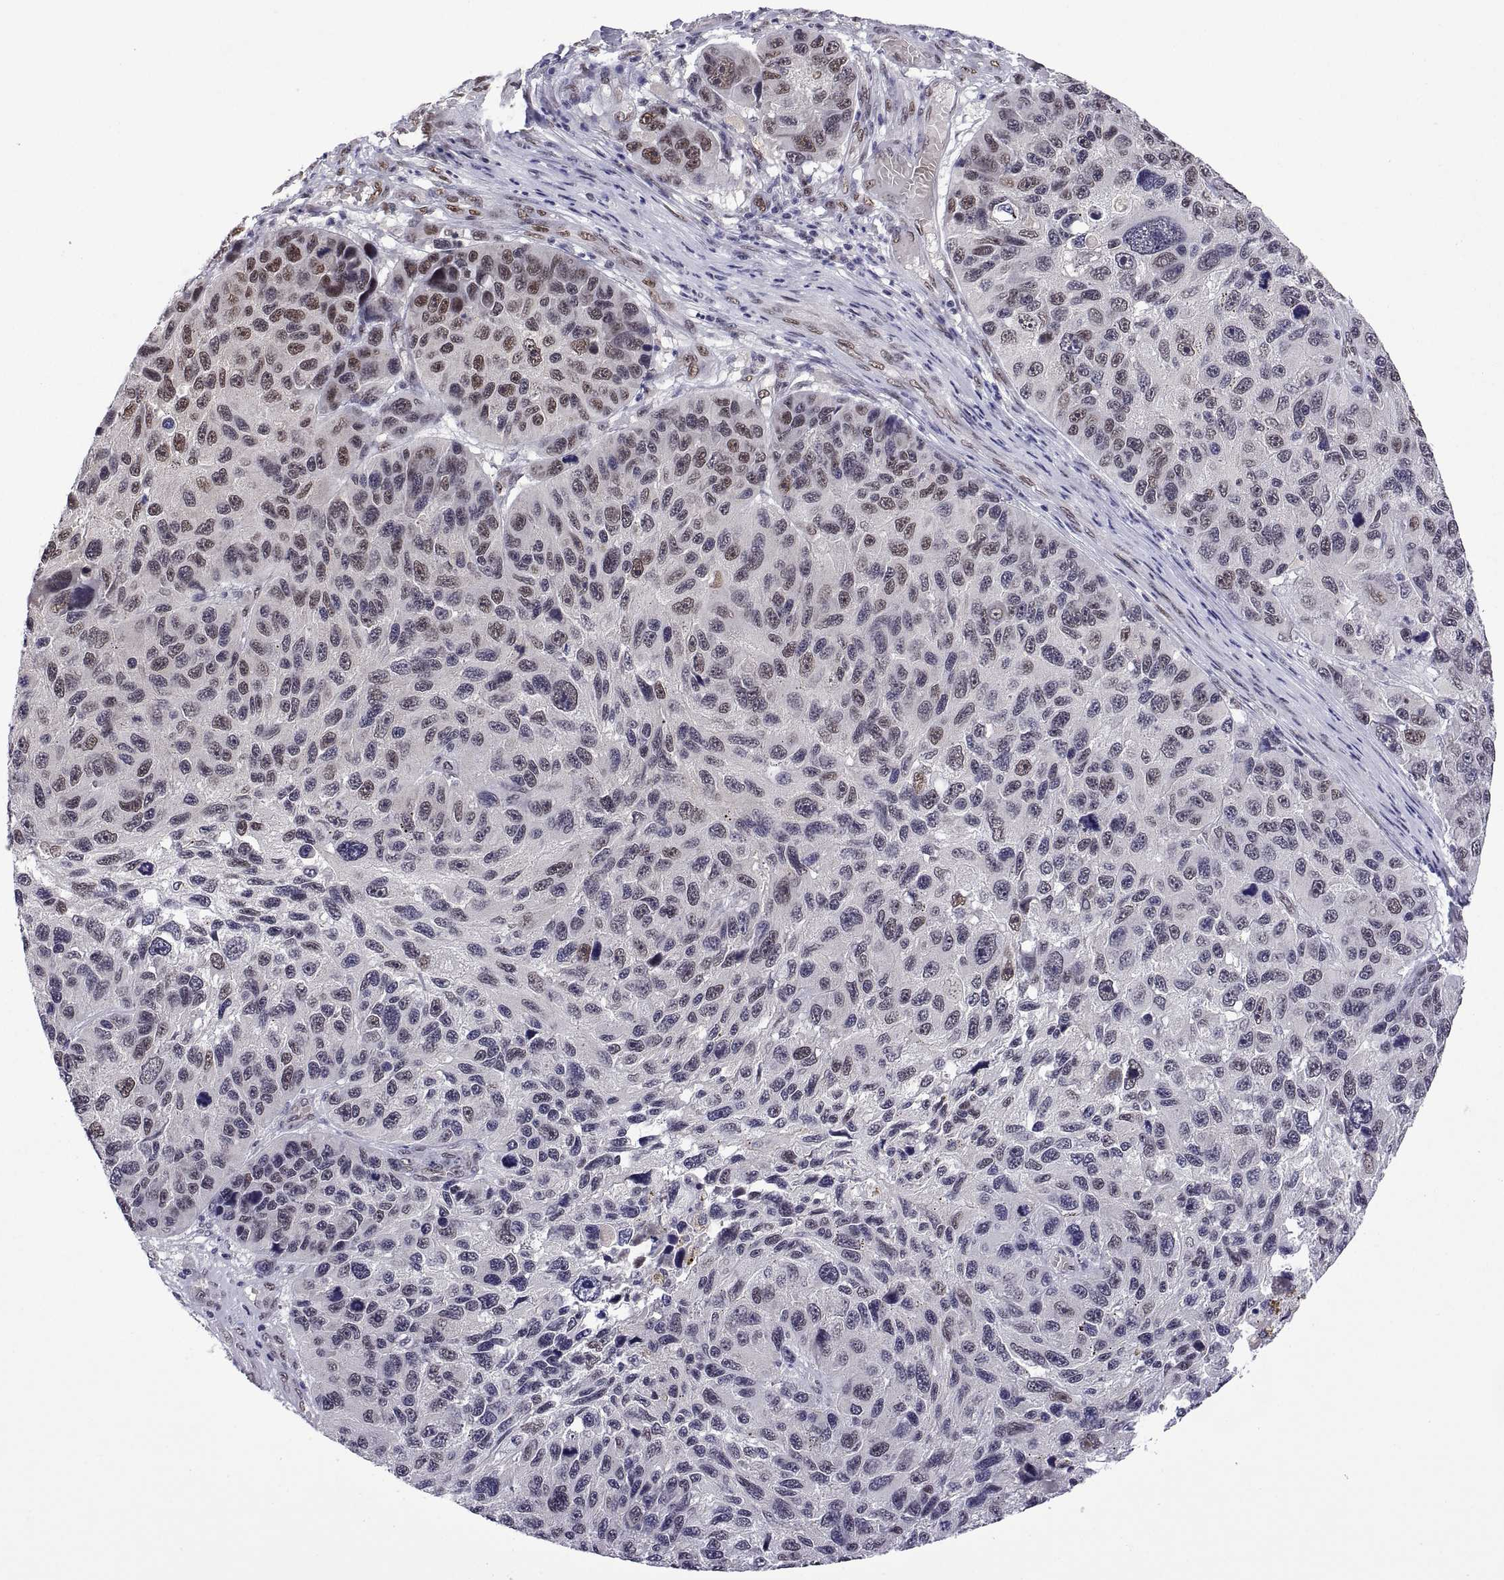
{"staining": {"intensity": "moderate", "quantity": "25%-75%", "location": "nuclear"}, "tissue": "melanoma", "cell_type": "Tumor cells", "image_type": "cancer", "snomed": [{"axis": "morphology", "description": "Malignant melanoma, NOS"}, {"axis": "topography", "description": "Skin"}], "caption": "There is medium levels of moderate nuclear staining in tumor cells of melanoma, as demonstrated by immunohistochemical staining (brown color).", "gene": "NR4A1", "patient": {"sex": "male", "age": 53}}